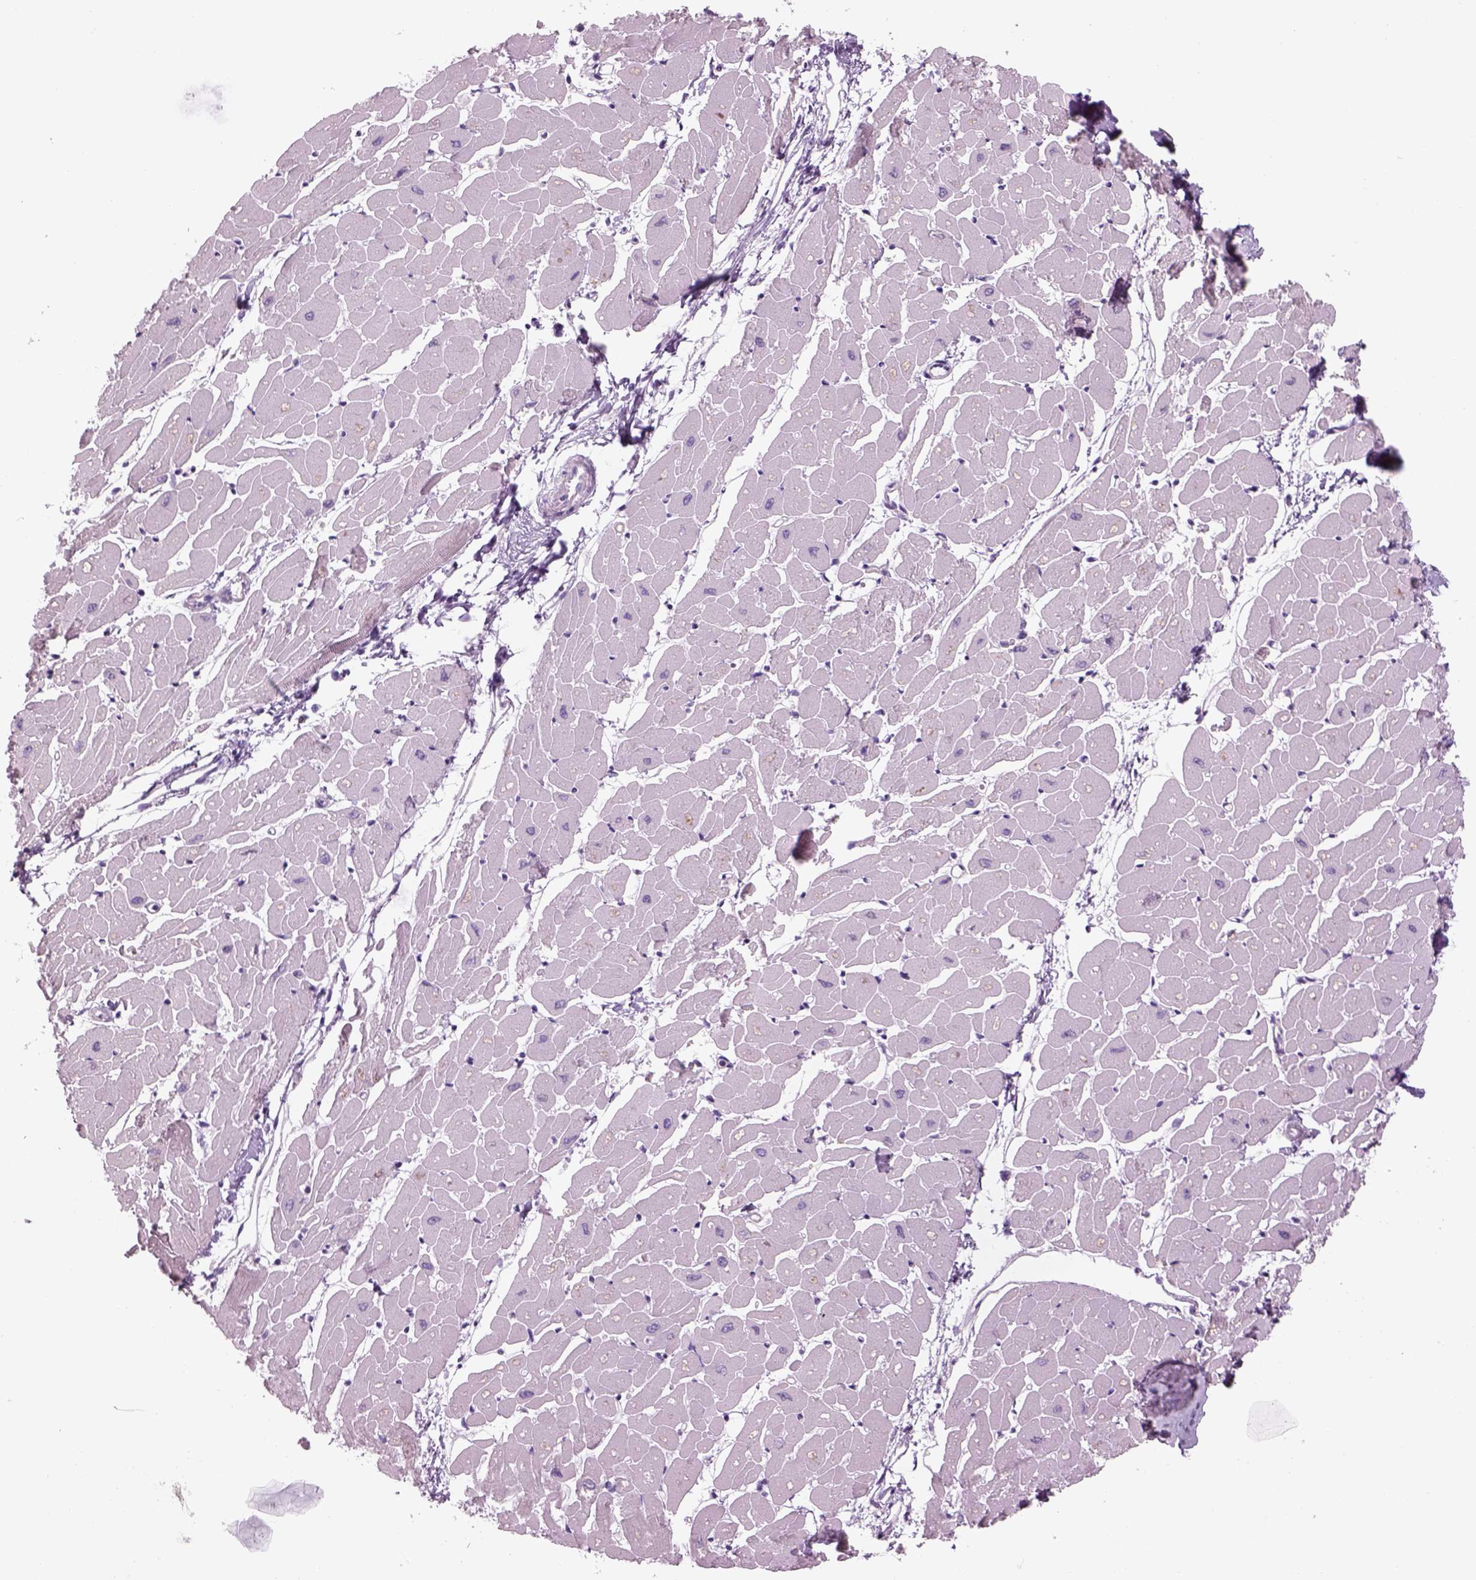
{"staining": {"intensity": "negative", "quantity": "none", "location": "none"}, "tissue": "heart muscle", "cell_type": "Cardiomyocytes", "image_type": "normal", "snomed": [{"axis": "morphology", "description": "Normal tissue, NOS"}, {"axis": "topography", "description": "Heart"}], "caption": "Cardiomyocytes show no significant expression in normal heart muscle. The staining is performed using DAB (3,3'-diaminobenzidine) brown chromogen with nuclei counter-stained in using hematoxylin.", "gene": "GAS2L2", "patient": {"sex": "male", "age": 57}}